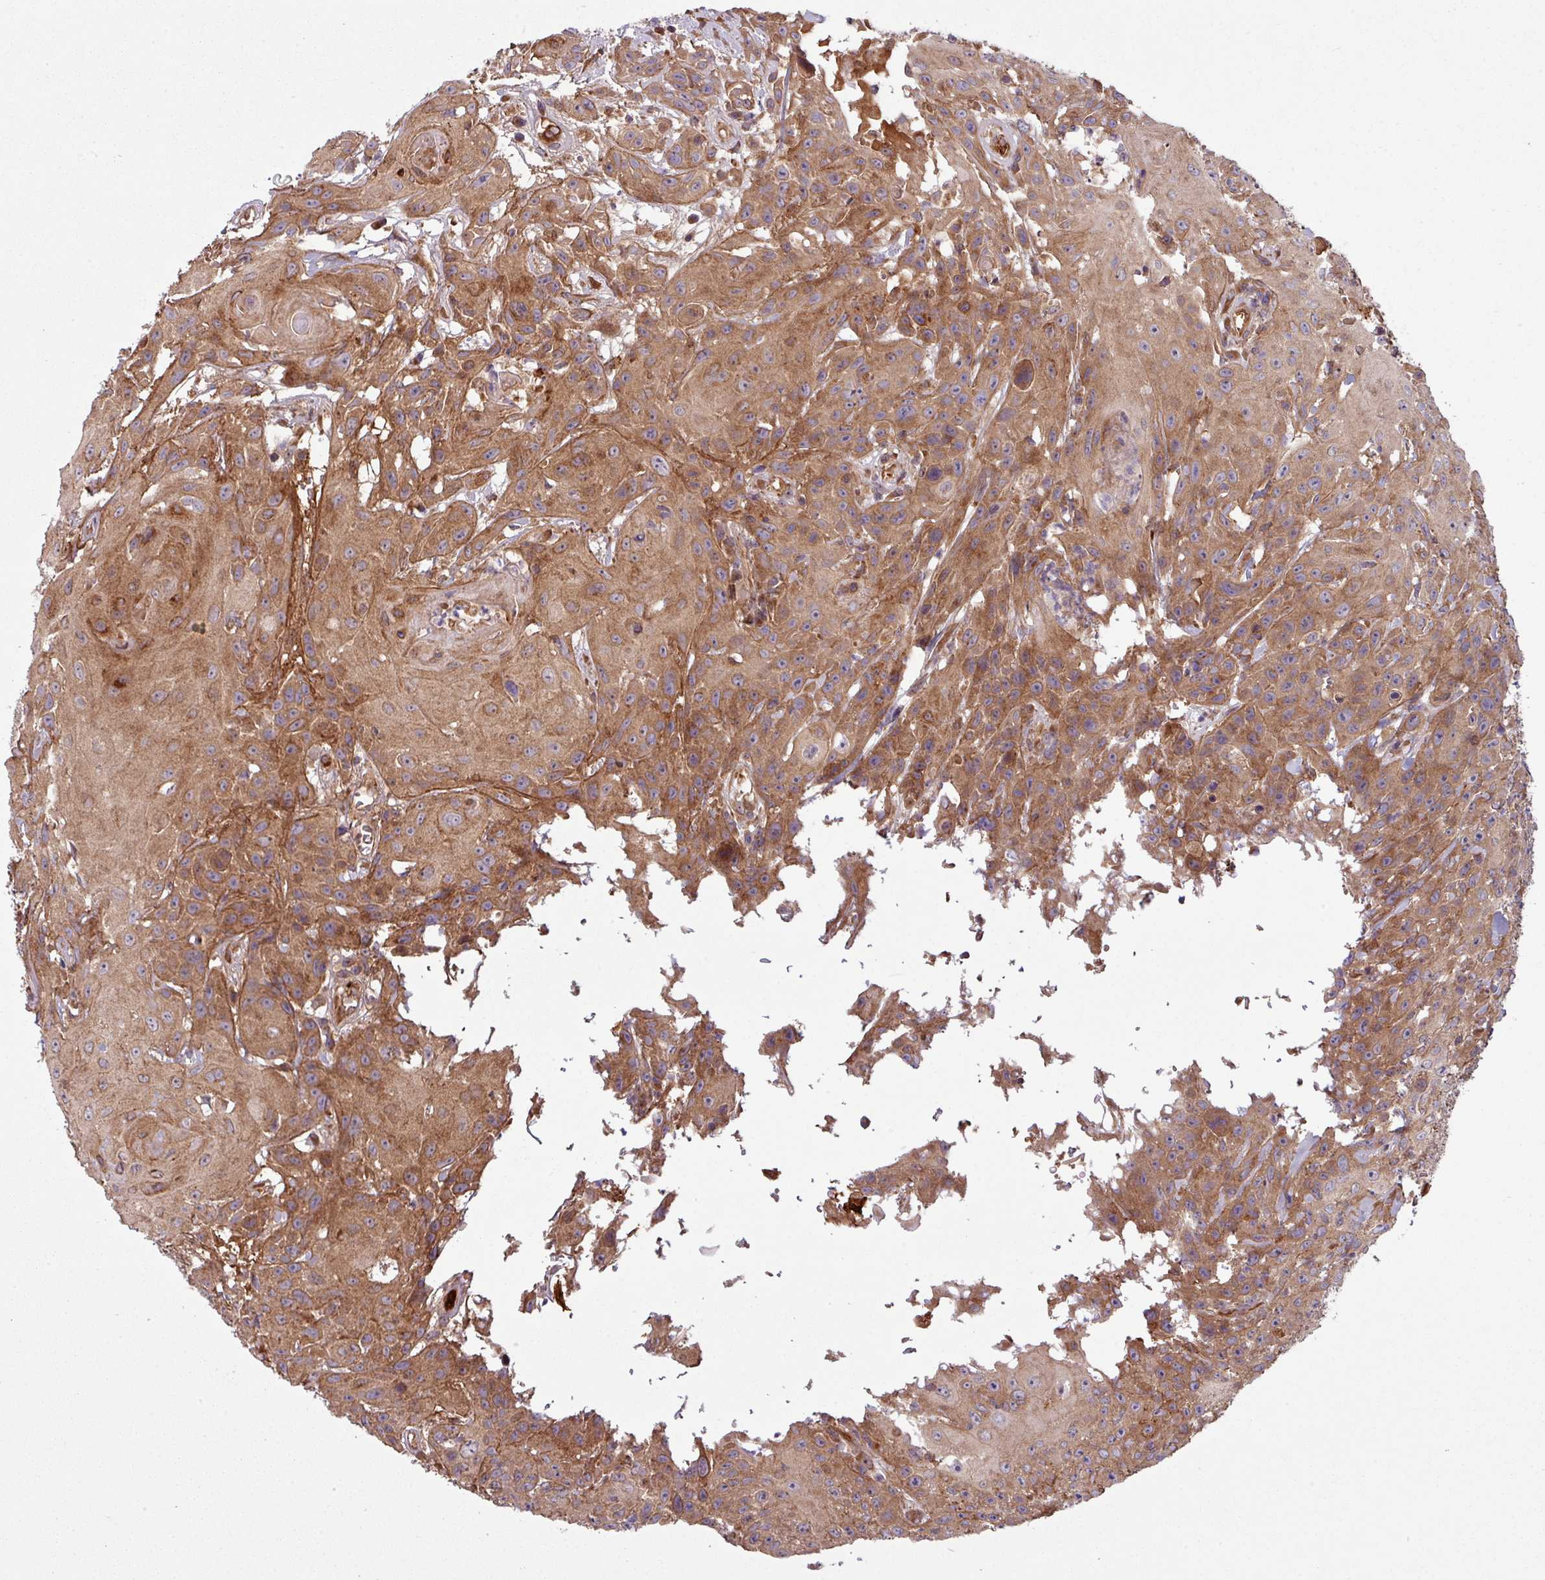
{"staining": {"intensity": "moderate", "quantity": ">75%", "location": "cytoplasmic/membranous"}, "tissue": "head and neck cancer", "cell_type": "Tumor cells", "image_type": "cancer", "snomed": [{"axis": "morphology", "description": "Squamous cell carcinoma, NOS"}, {"axis": "topography", "description": "Skin"}, {"axis": "topography", "description": "Head-Neck"}], "caption": "Protein analysis of head and neck cancer (squamous cell carcinoma) tissue reveals moderate cytoplasmic/membranous staining in about >75% of tumor cells.", "gene": "SNRNP25", "patient": {"sex": "male", "age": 80}}